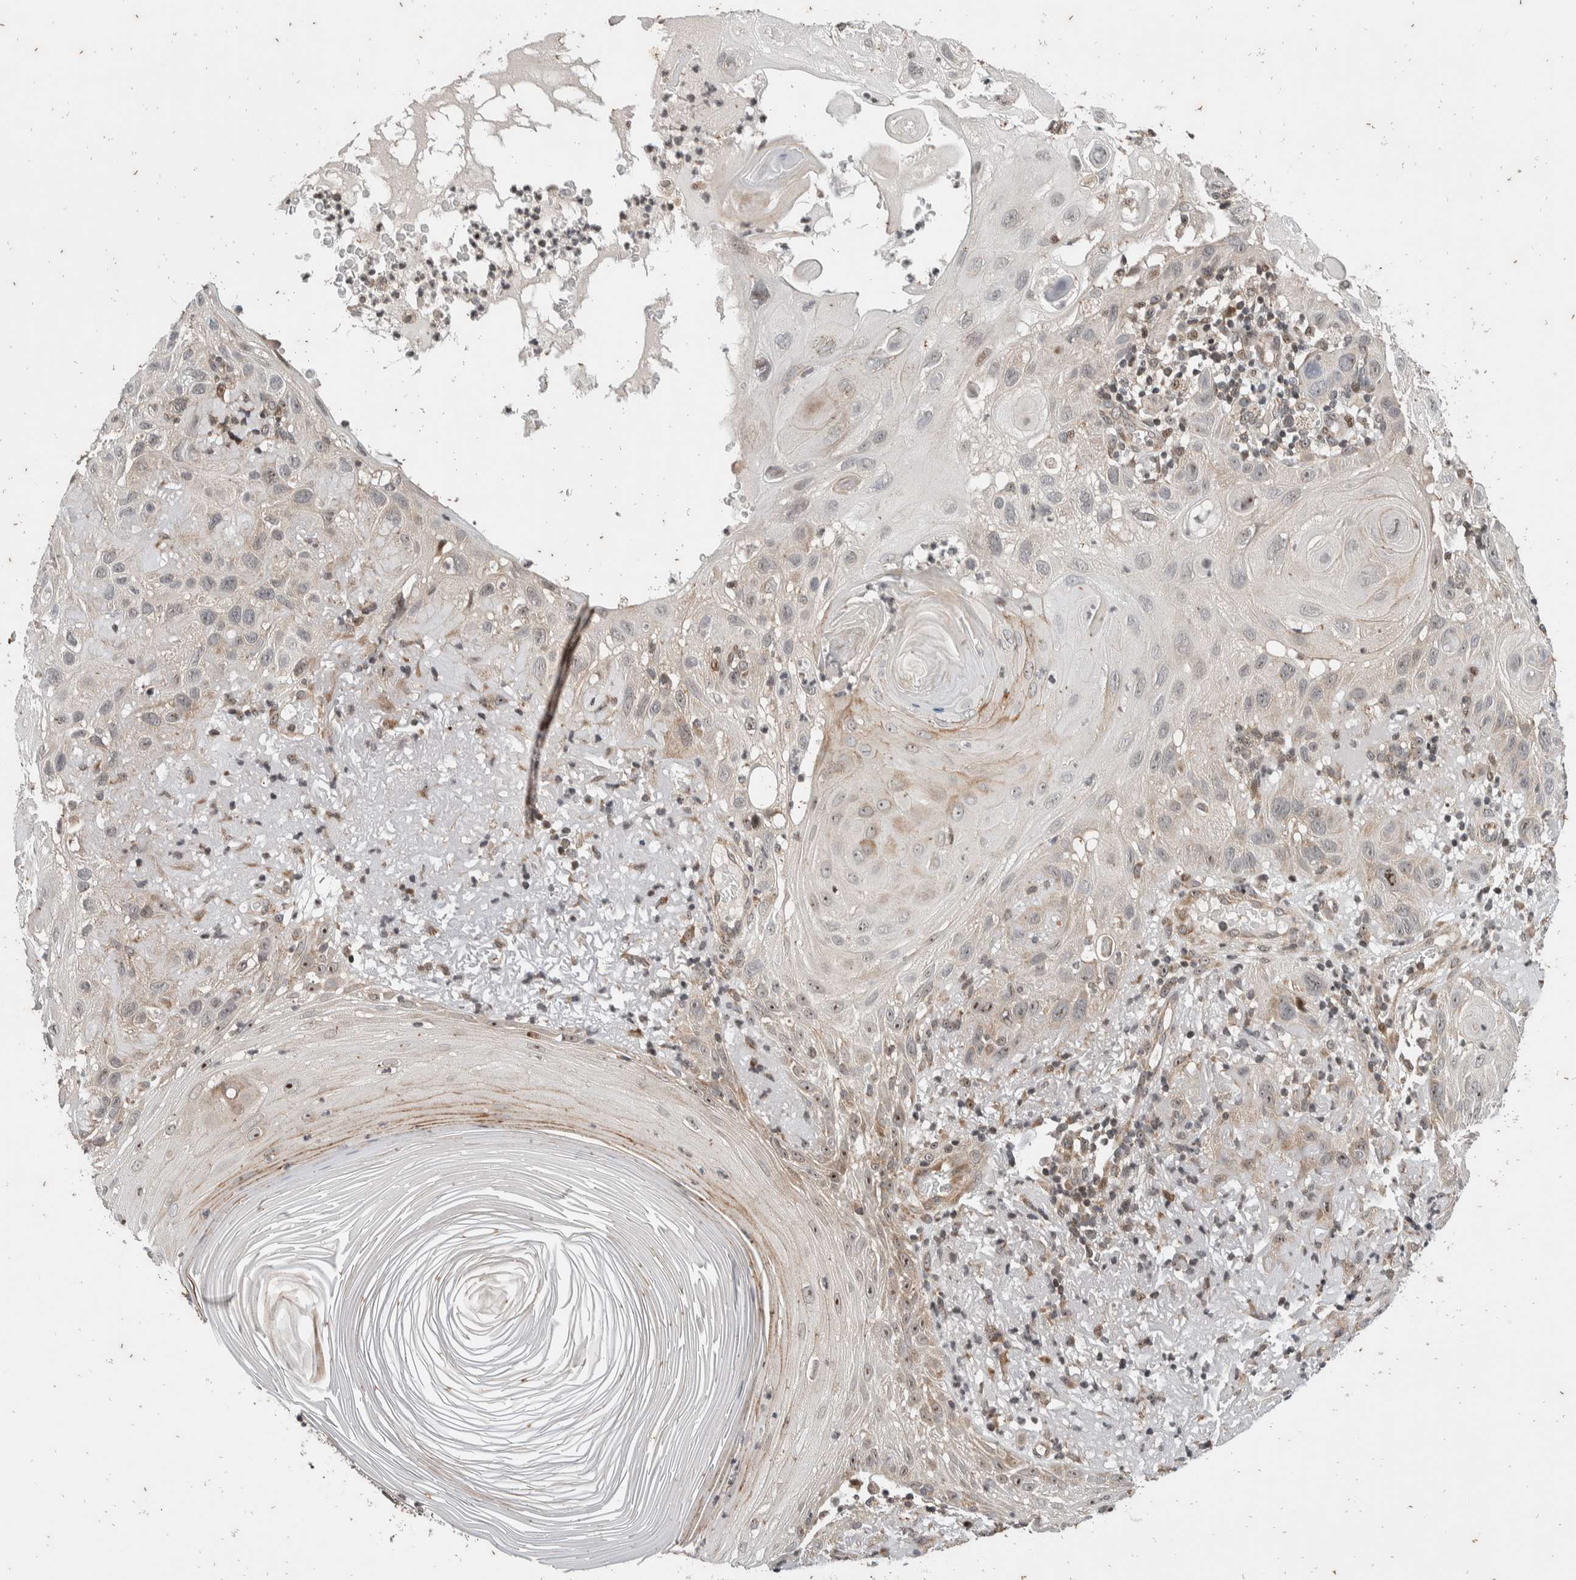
{"staining": {"intensity": "weak", "quantity": "25%-75%", "location": "nuclear"}, "tissue": "skin cancer", "cell_type": "Tumor cells", "image_type": "cancer", "snomed": [{"axis": "morphology", "description": "Squamous cell carcinoma, NOS"}, {"axis": "topography", "description": "Skin"}], "caption": "Skin cancer (squamous cell carcinoma) tissue displays weak nuclear staining in about 25%-75% of tumor cells", "gene": "ATXN7L1", "patient": {"sex": "female", "age": 96}}